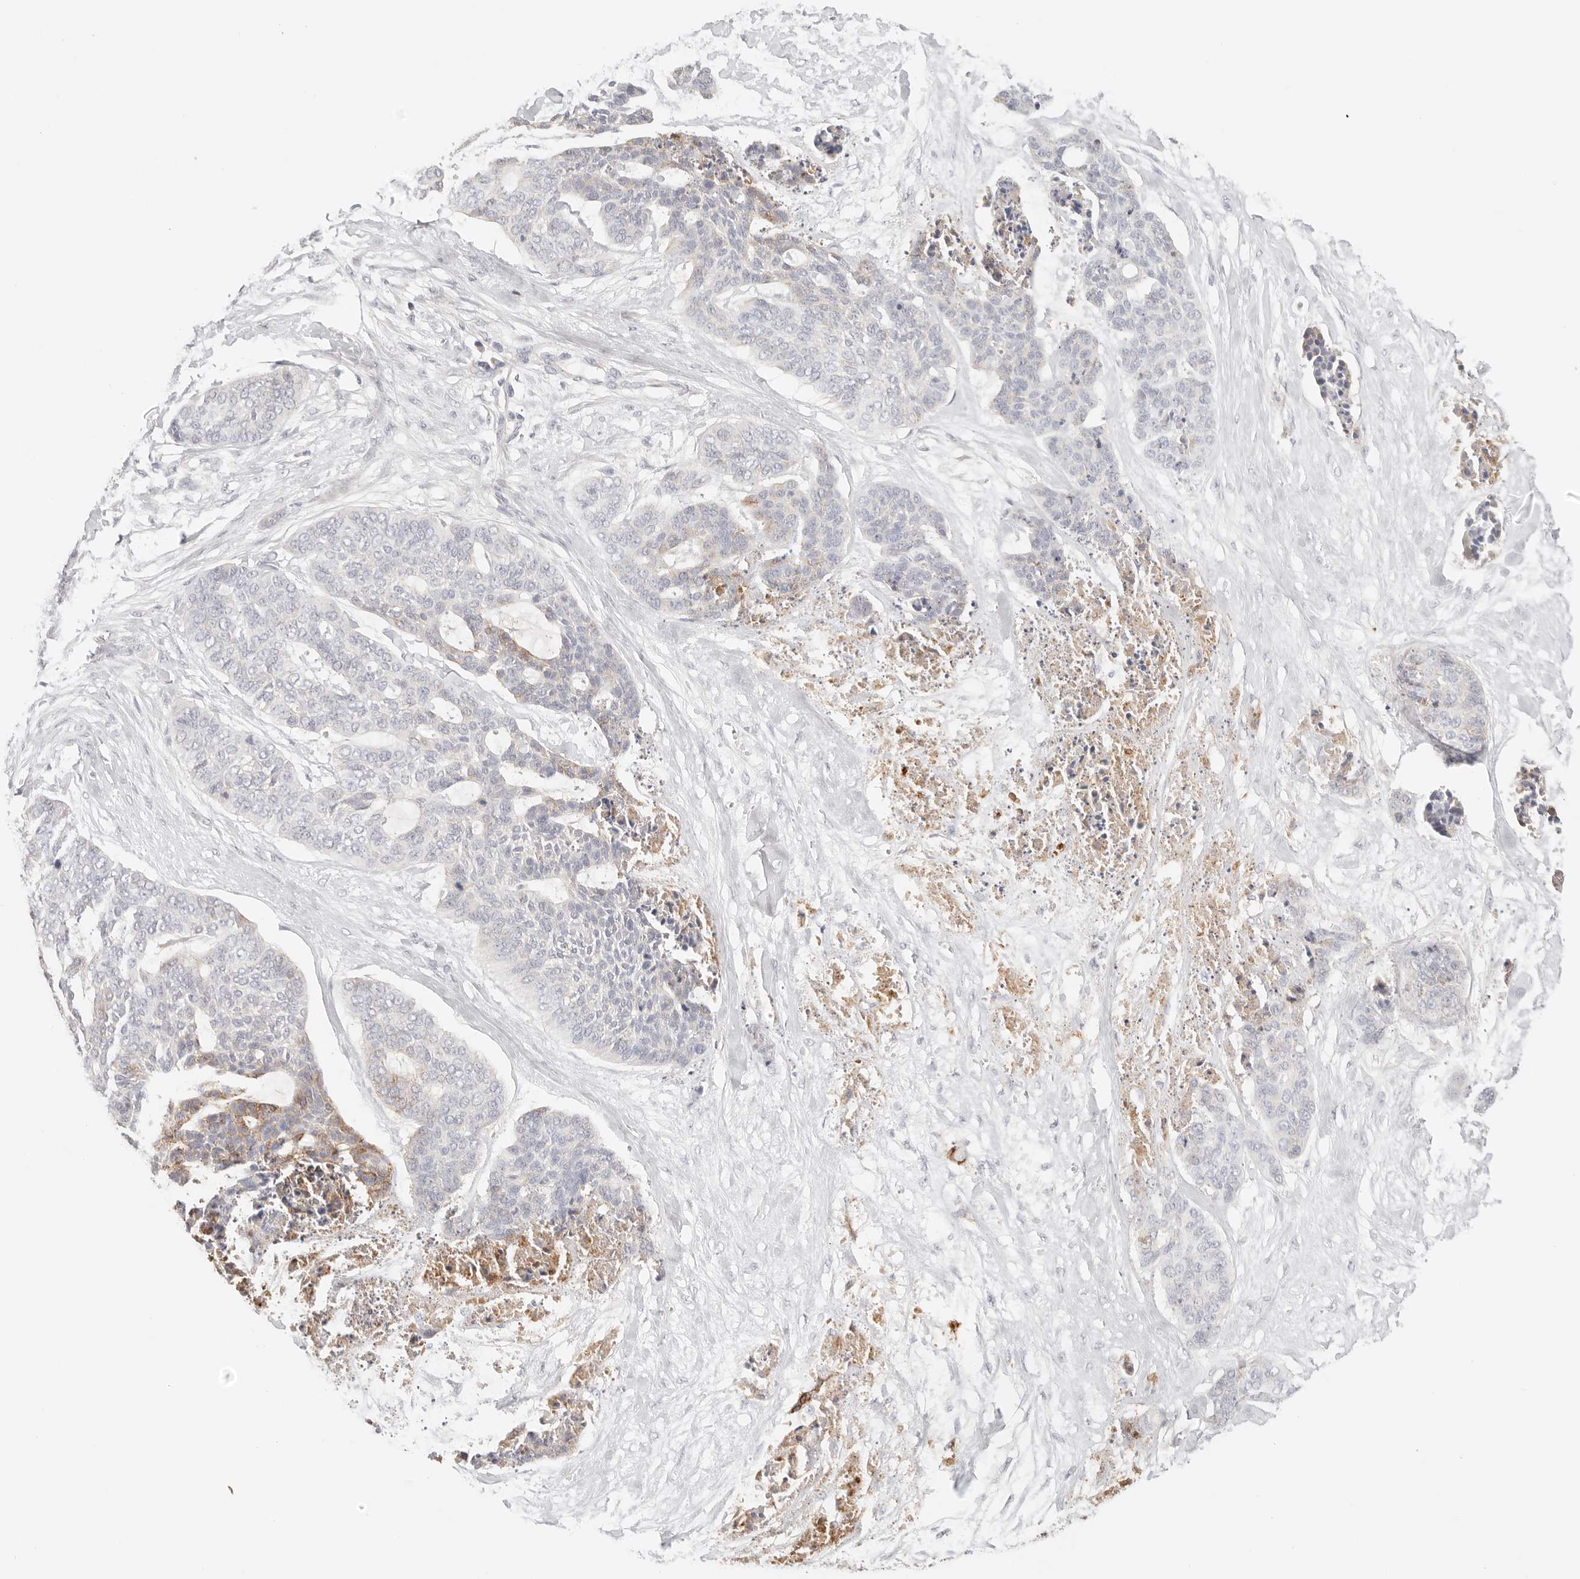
{"staining": {"intensity": "weak", "quantity": "<25%", "location": "cytoplasmic/membranous"}, "tissue": "skin cancer", "cell_type": "Tumor cells", "image_type": "cancer", "snomed": [{"axis": "morphology", "description": "Basal cell carcinoma"}, {"axis": "topography", "description": "Skin"}], "caption": "Immunohistochemistry of human skin cancer exhibits no staining in tumor cells.", "gene": "CEP120", "patient": {"sex": "female", "age": 64}}